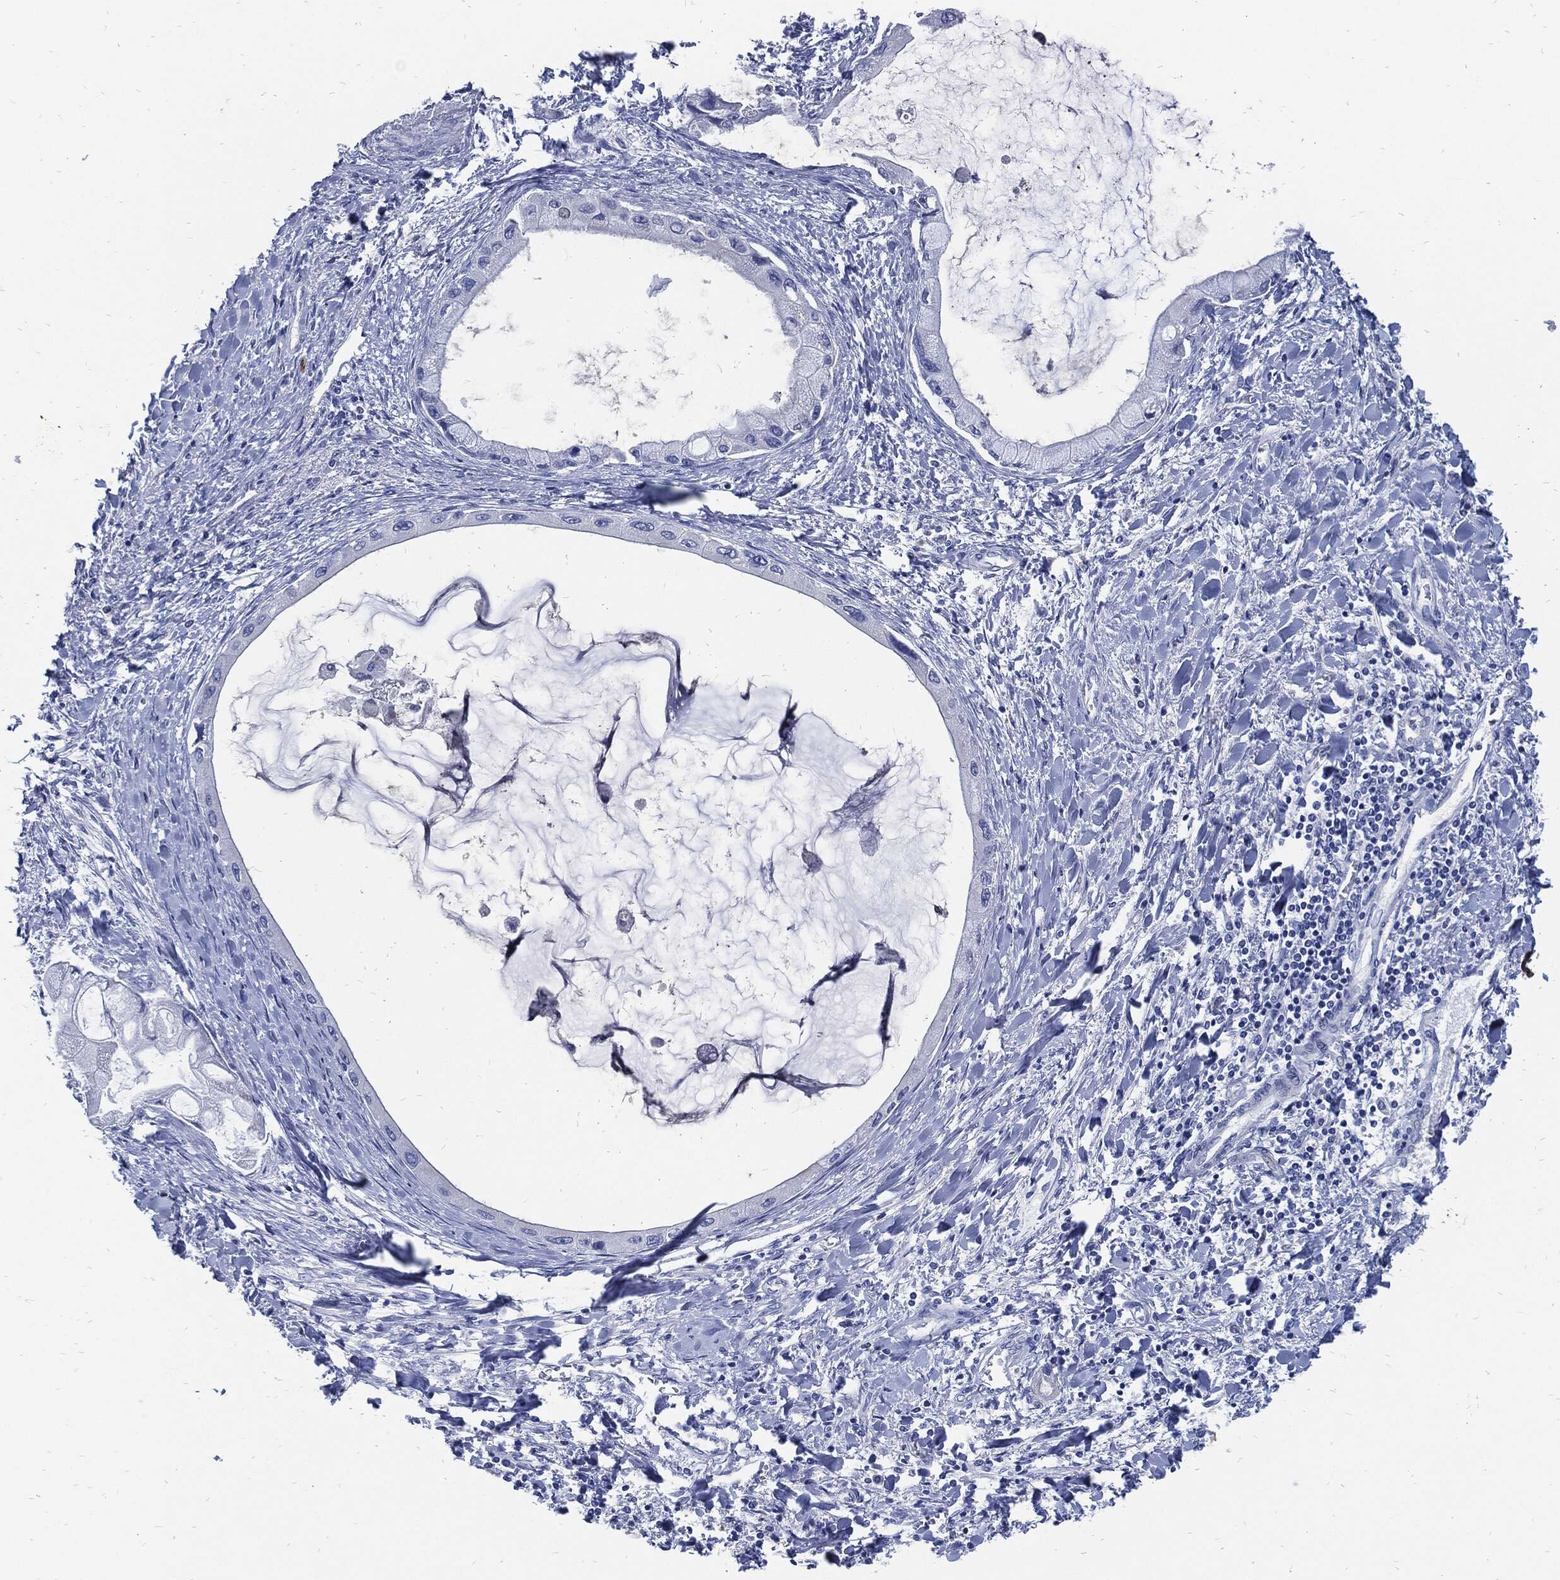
{"staining": {"intensity": "negative", "quantity": "none", "location": "none"}, "tissue": "liver cancer", "cell_type": "Tumor cells", "image_type": "cancer", "snomed": [{"axis": "morphology", "description": "Cholangiocarcinoma"}, {"axis": "topography", "description": "Liver"}], "caption": "IHC of human liver cancer displays no staining in tumor cells.", "gene": "FABP4", "patient": {"sex": "male", "age": 50}}